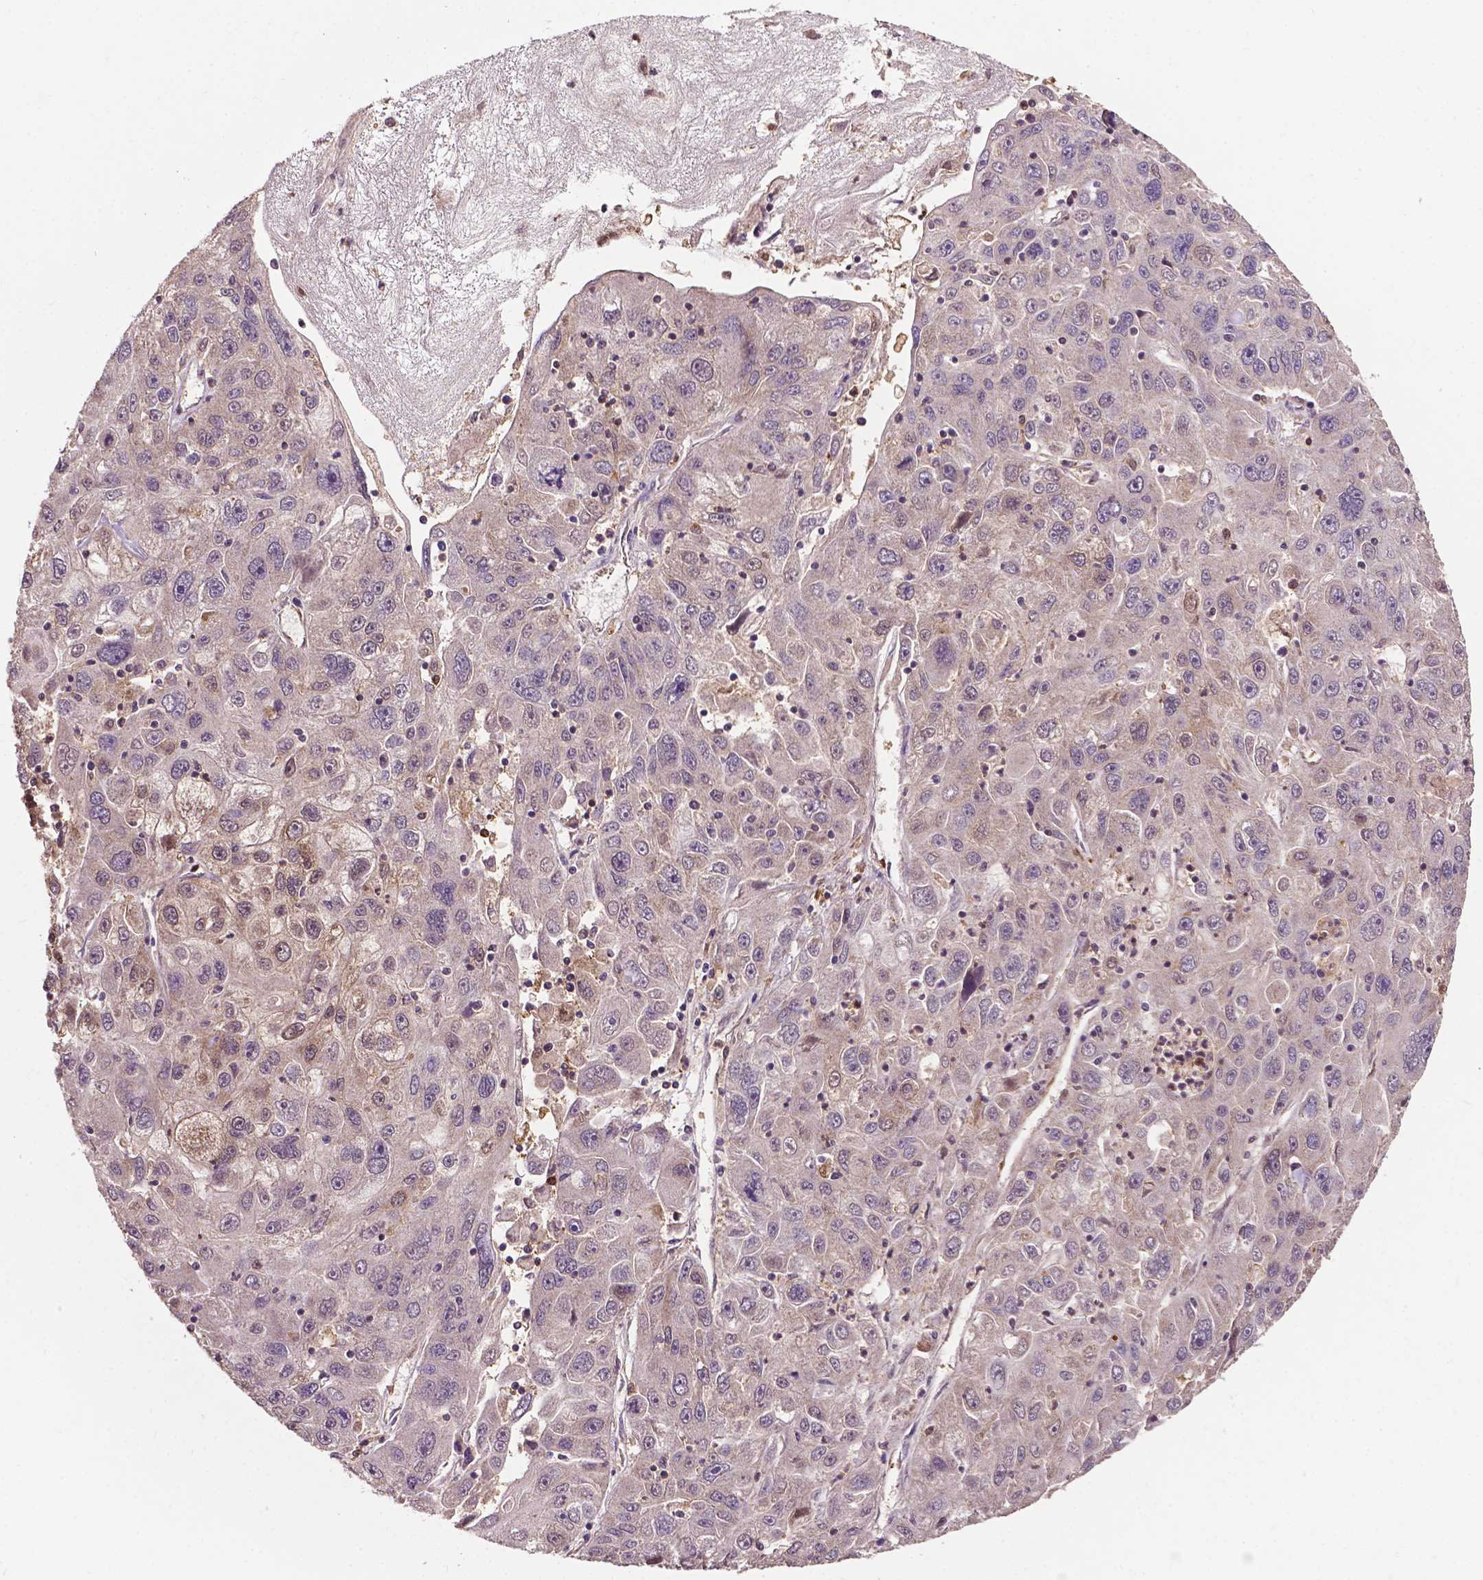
{"staining": {"intensity": "weak", "quantity": "<25%", "location": "cytoplasmic/membranous"}, "tissue": "stomach cancer", "cell_type": "Tumor cells", "image_type": "cancer", "snomed": [{"axis": "morphology", "description": "Adenocarcinoma, NOS"}, {"axis": "topography", "description": "Stomach"}], "caption": "An IHC micrograph of adenocarcinoma (stomach) is shown. There is no staining in tumor cells of adenocarcinoma (stomach). (Stains: DAB (3,3'-diaminobenzidine) immunohistochemistry with hematoxylin counter stain, Microscopy: brightfield microscopy at high magnification).", "gene": "SMAD3", "patient": {"sex": "male", "age": 56}}